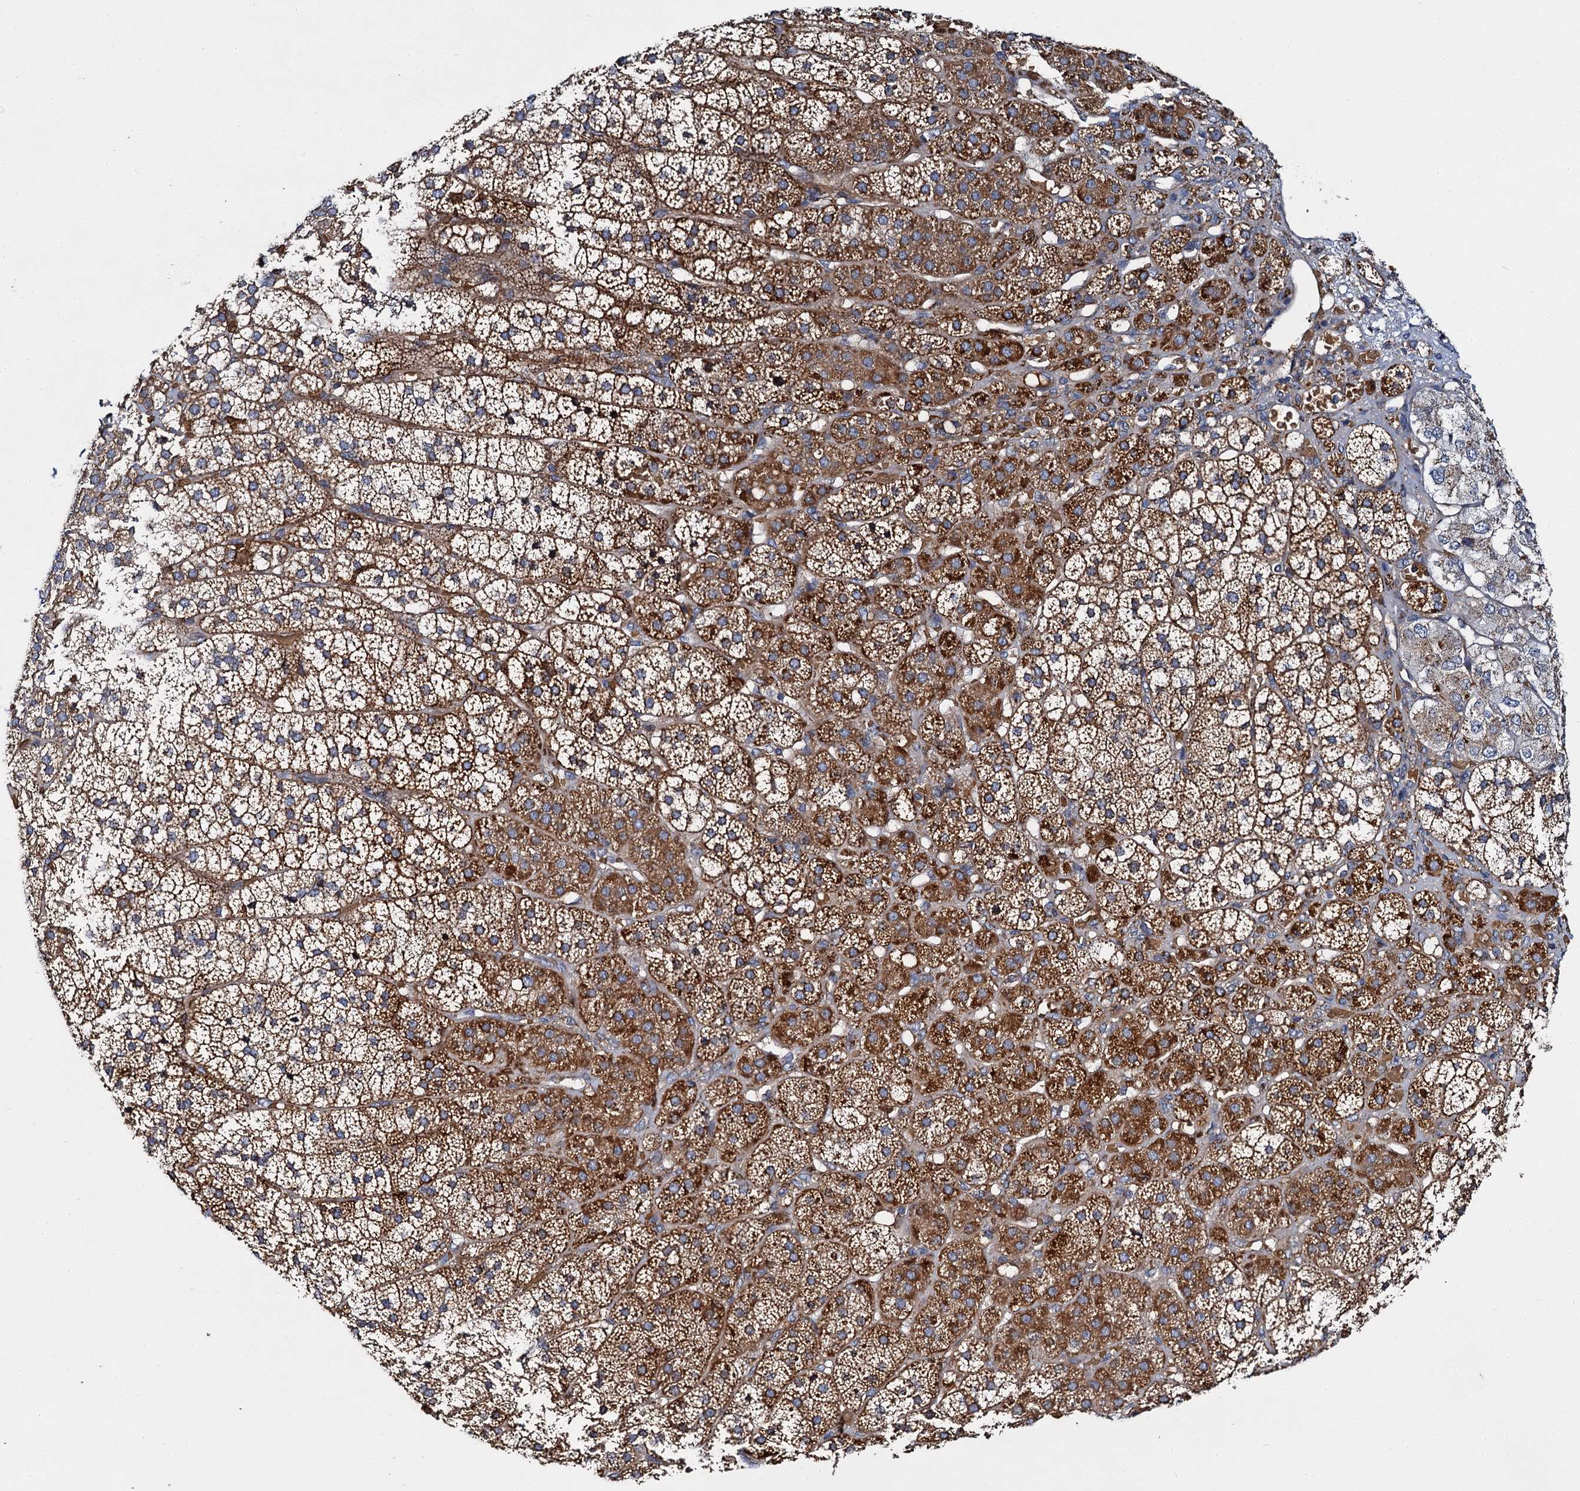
{"staining": {"intensity": "moderate", "quantity": ">75%", "location": "cytoplasmic/membranous"}, "tissue": "adrenal gland", "cell_type": "Glandular cells", "image_type": "normal", "snomed": [{"axis": "morphology", "description": "Normal tissue, NOS"}, {"axis": "topography", "description": "Adrenal gland"}], "caption": "The photomicrograph demonstrates immunohistochemical staining of unremarkable adrenal gland. There is moderate cytoplasmic/membranous positivity is appreciated in approximately >75% of glandular cells.", "gene": "BCS1L", "patient": {"sex": "female", "age": 44}}